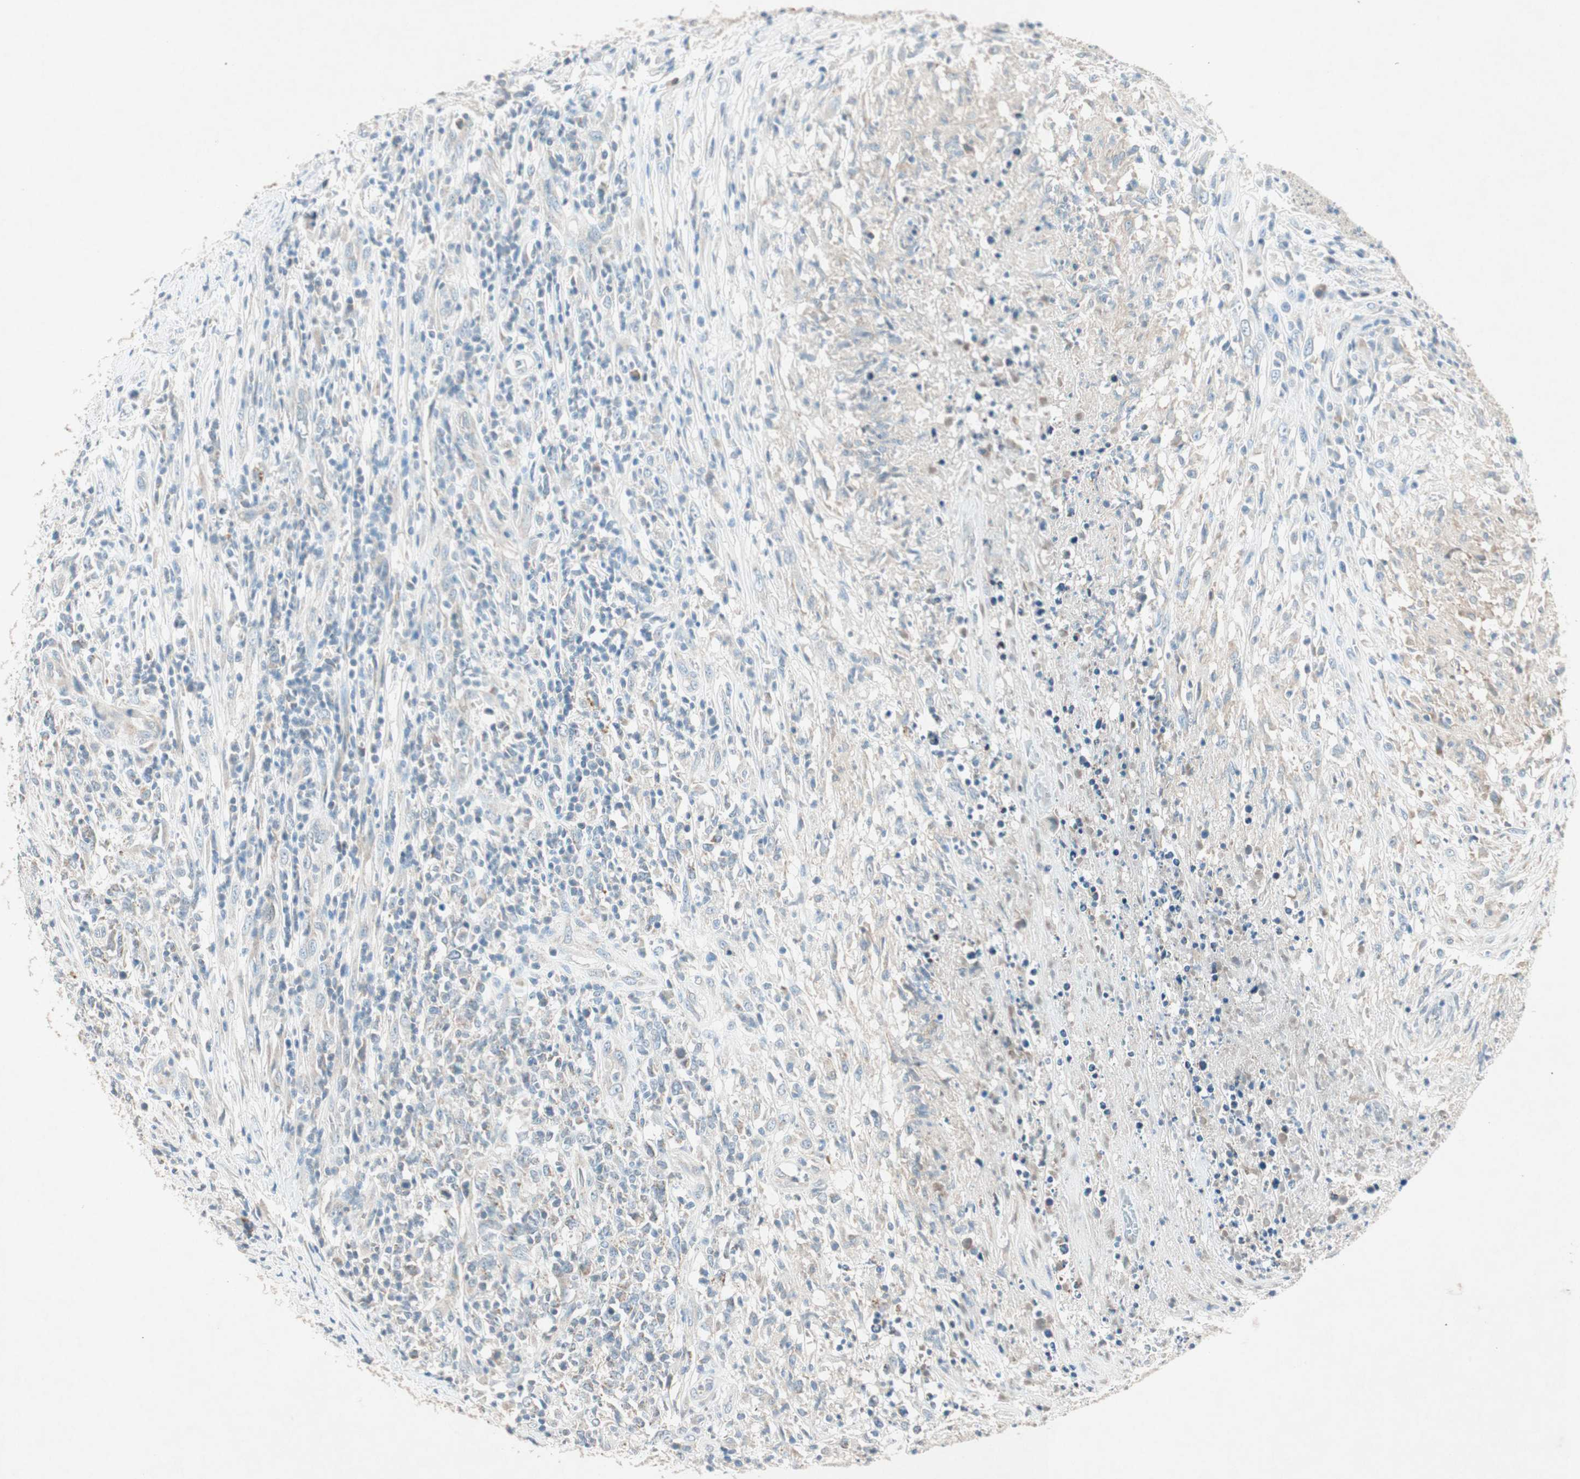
{"staining": {"intensity": "weak", "quantity": "<25%", "location": "cytoplasmic/membranous"}, "tissue": "lymphoma", "cell_type": "Tumor cells", "image_type": "cancer", "snomed": [{"axis": "morphology", "description": "Malignant lymphoma, non-Hodgkin's type, High grade"}, {"axis": "topography", "description": "Lymph node"}], "caption": "DAB (3,3'-diaminobenzidine) immunohistochemical staining of malignant lymphoma, non-Hodgkin's type (high-grade) shows no significant staining in tumor cells.", "gene": "NKAIN1", "patient": {"sex": "female", "age": 84}}